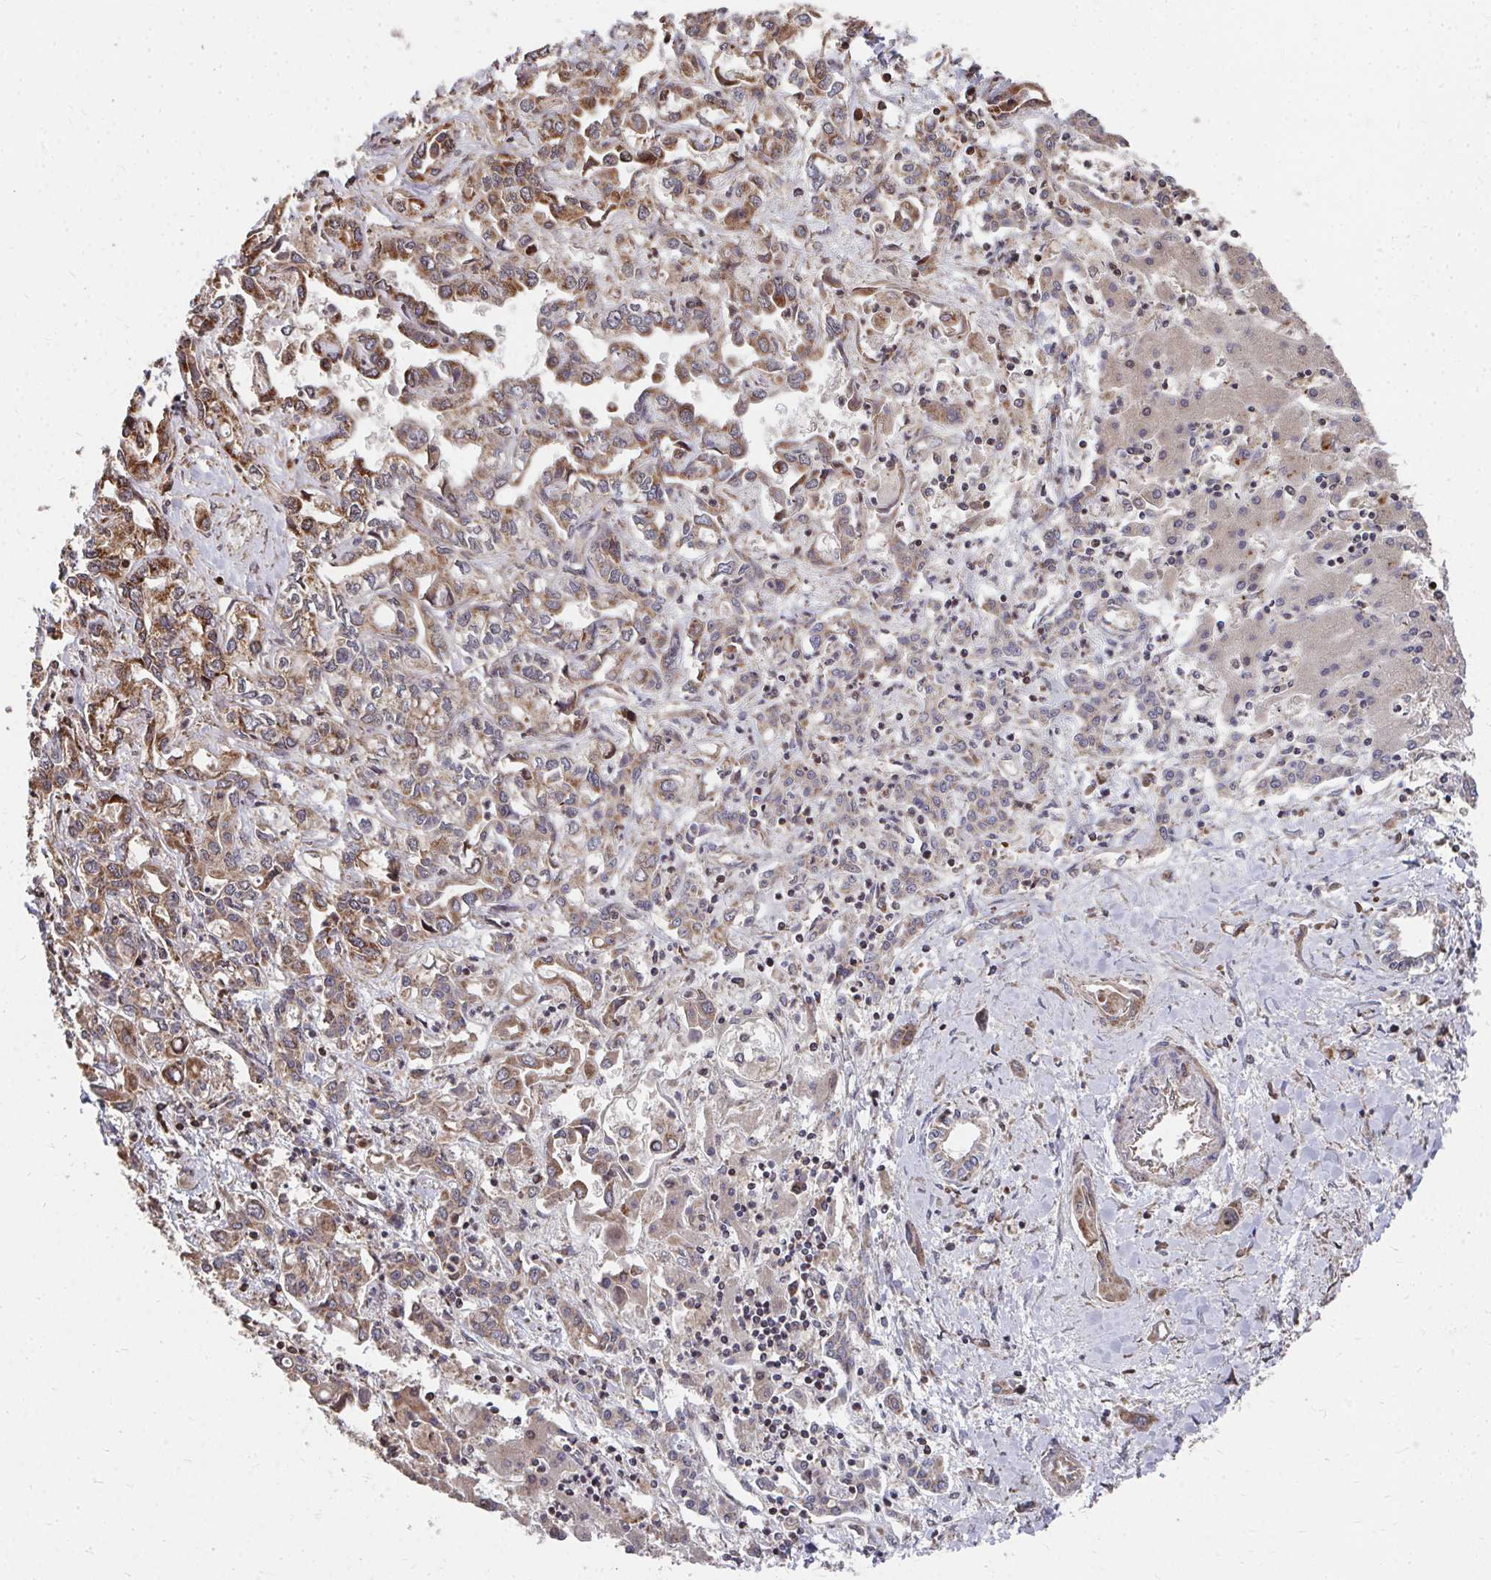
{"staining": {"intensity": "moderate", "quantity": ">75%", "location": "cytoplasmic/membranous"}, "tissue": "liver cancer", "cell_type": "Tumor cells", "image_type": "cancer", "snomed": [{"axis": "morphology", "description": "Cholangiocarcinoma"}, {"axis": "topography", "description": "Liver"}], "caption": "Approximately >75% of tumor cells in liver cancer (cholangiocarcinoma) demonstrate moderate cytoplasmic/membranous protein positivity as visualized by brown immunohistochemical staining.", "gene": "FAM89A", "patient": {"sex": "female", "age": 64}}